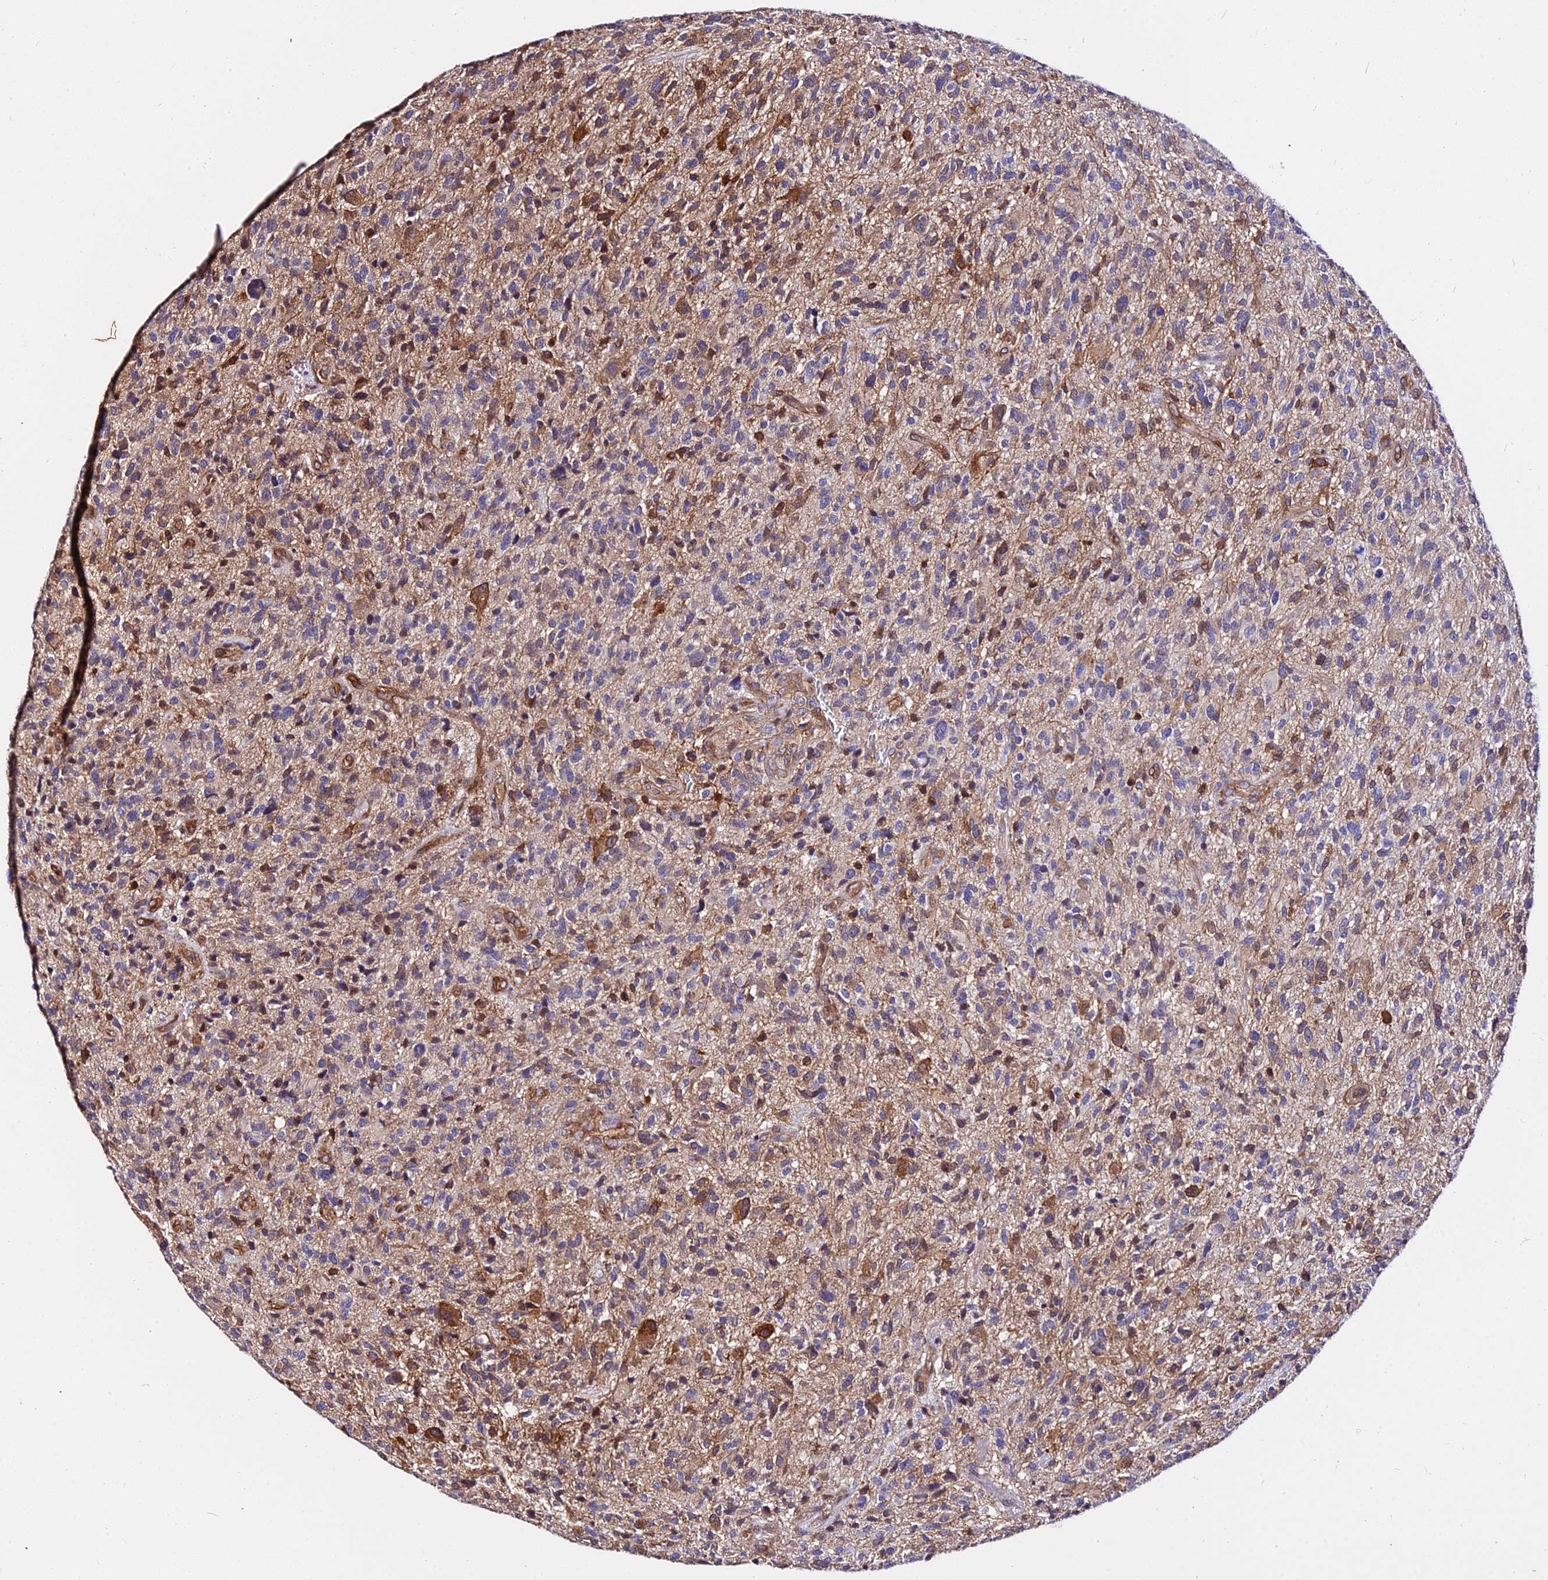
{"staining": {"intensity": "moderate", "quantity": "<25%", "location": "cytoplasmic/membranous"}, "tissue": "glioma", "cell_type": "Tumor cells", "image_type": "cancer", "snomed": [{"axis": "morphology", "description": "Glioma, malignant, High grade"}, {"axis": "topography", "description": "Brain"}], "caption": "The immunohistochemical stain highlights moderate cytoplasmic/membranous expression in tumor cells of malignant glioma (high-grade) tissue.", "gene": "CSRP1", "patient": {"sex": "male", "age": 47}}